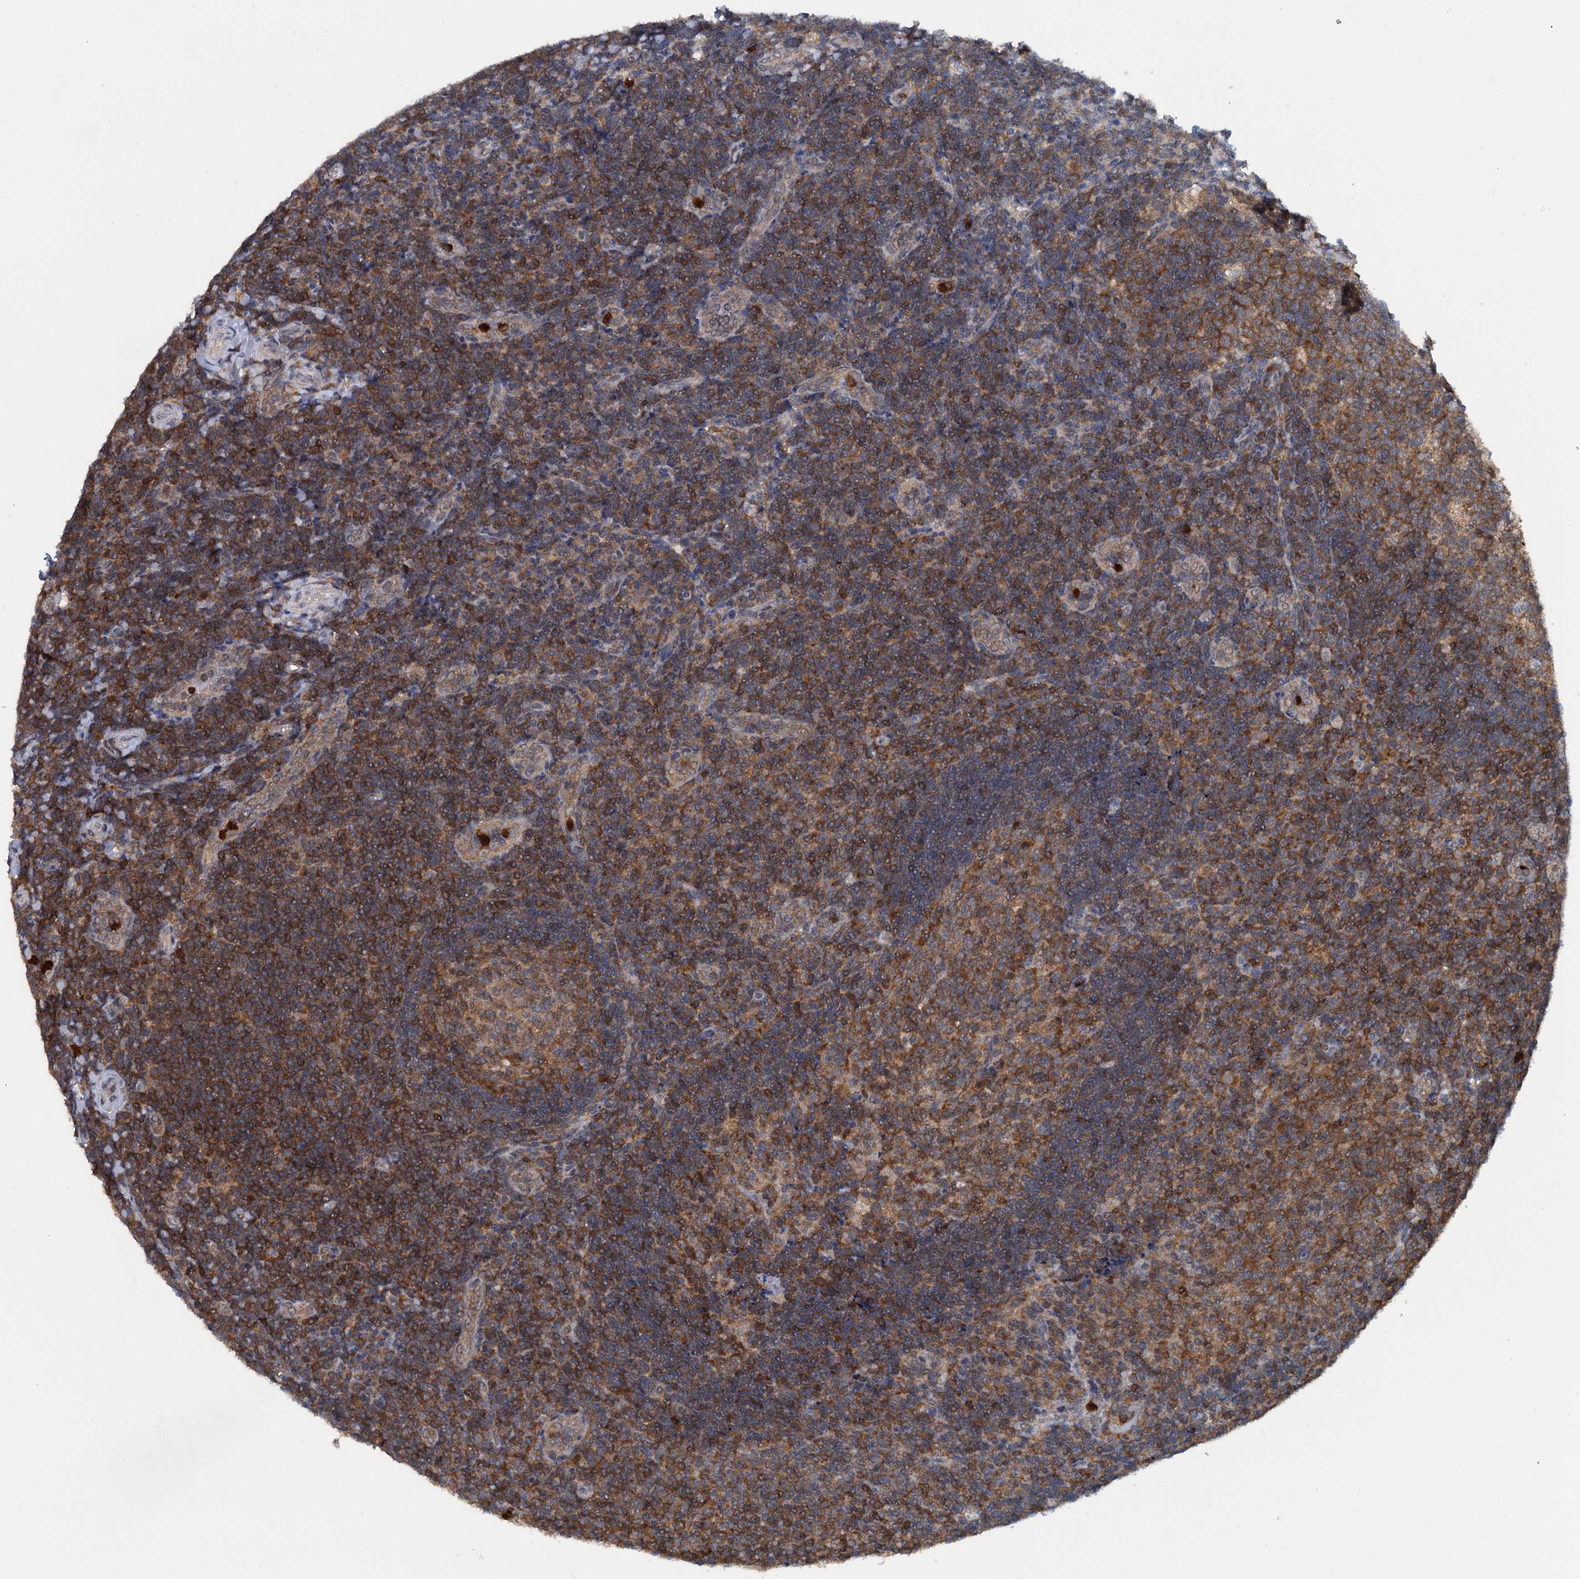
{"staining": {"intensity": "strong", "quantity": ">75%", "location": "cytoplasmic/membranous"}, "tissue": "tonsil", "cell_type": "Germinal center cells", "image_type": "normal", "snomed": [{"axis": "morphology", "description": "Normal tissue, NOS"}, {"axis": "topography", "description": "Tonsil"}], "caption": "Strong cytoplasmic/membranous positivity for a protein is appreciated in about >75% of germinal center cells of unremarkable tonsil using immunohistochemistry (IHC).", "gene": "GPI", "patient": {"sex": "male", "age": 17}}